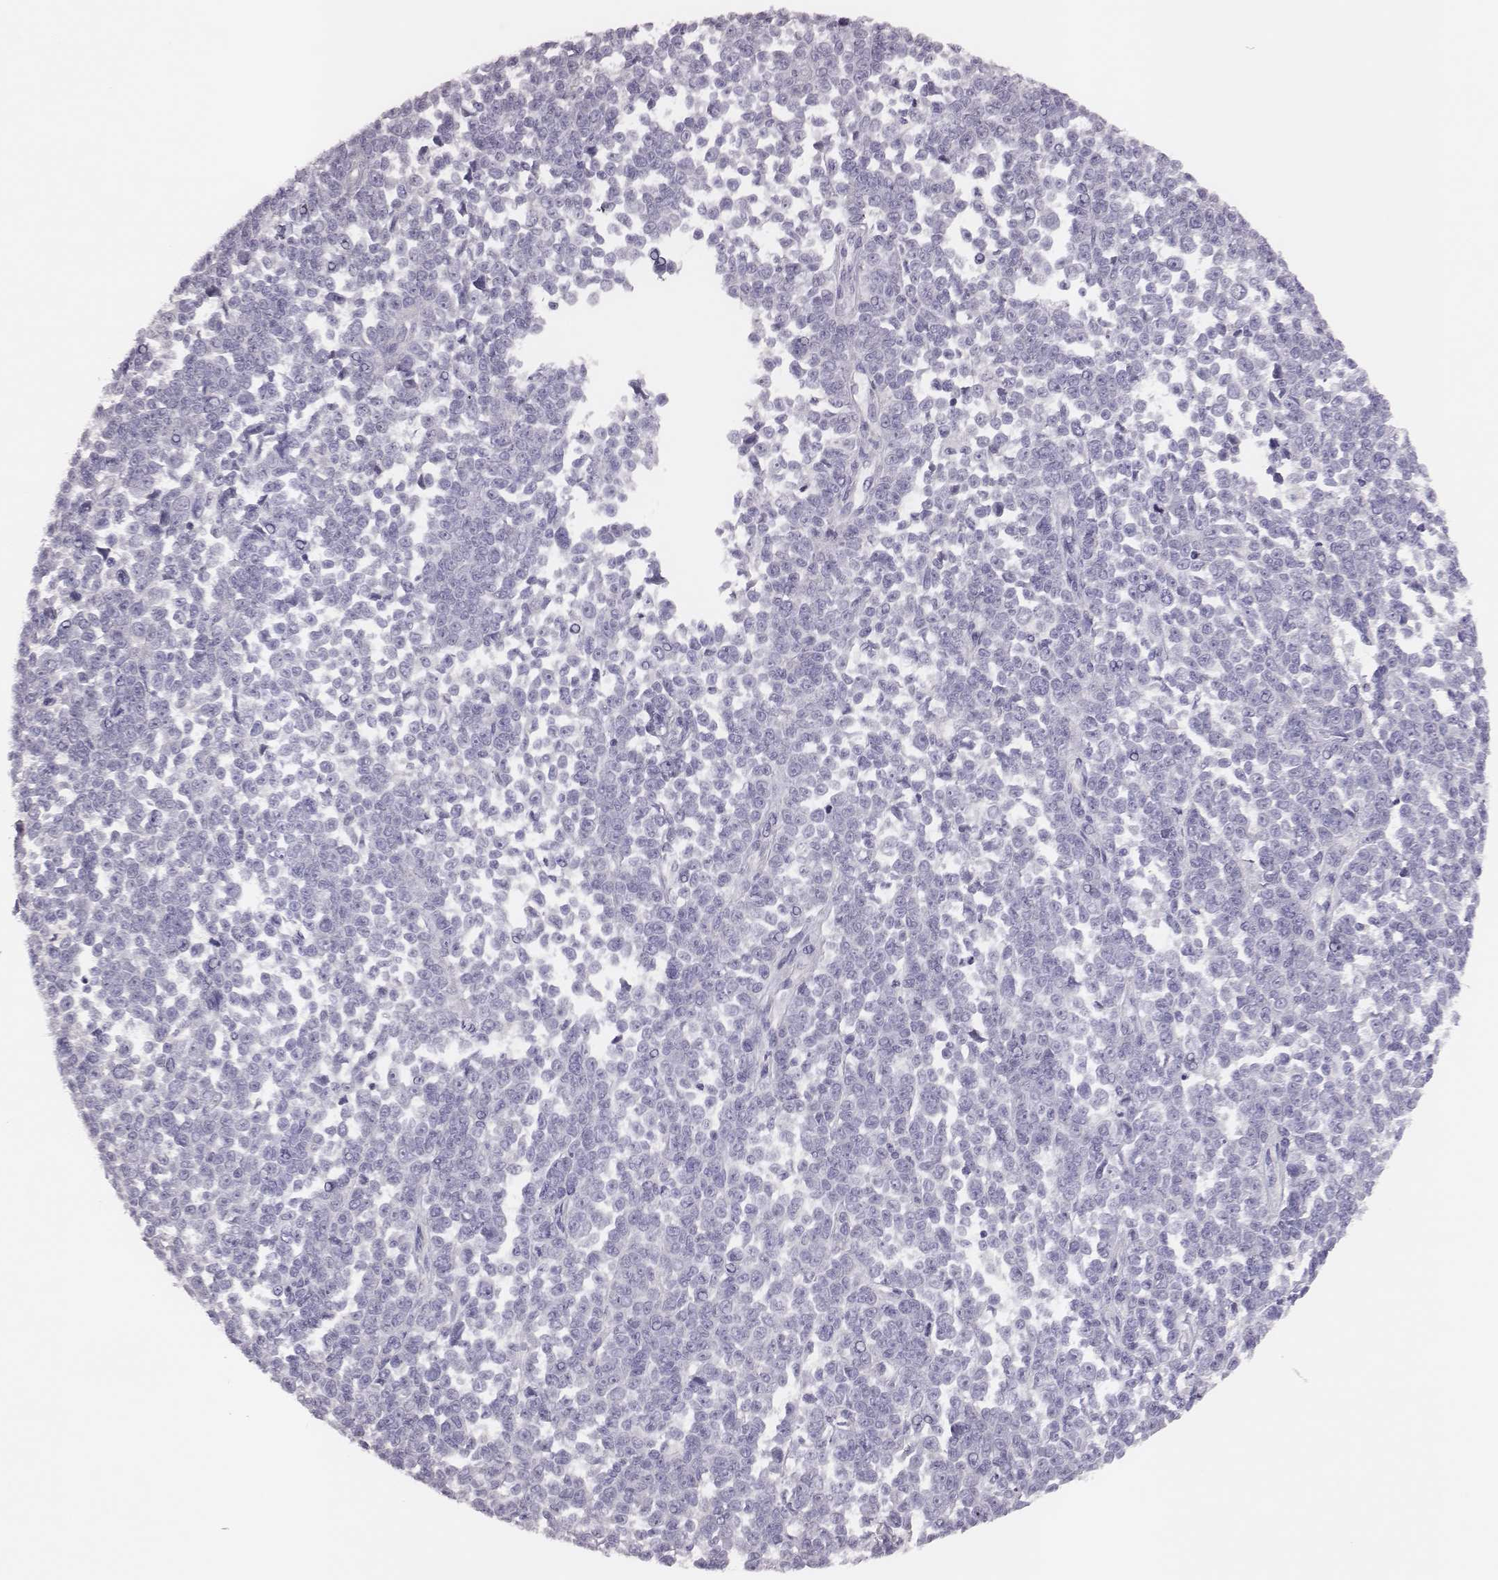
{"staining": {"intensity": "negative", "quantity": "none", "location": "none"}, "tissue": "melanoma", "cell_type": "Tumor cells", "image_type": "cancer", "snomed": [{"axis": "morphology", "description": "Malignant melanoma, NOS"}, {"axis": "topography", "description": "Skin"}], "caption": "Tumor cells are negative for brown protein staining in malignant melanoma. (DAB (3,3'-diaminobenzidine) IHC, high magnification).", "gene": "P2RY10", "patient": {"sex": "female", "age": 95}}